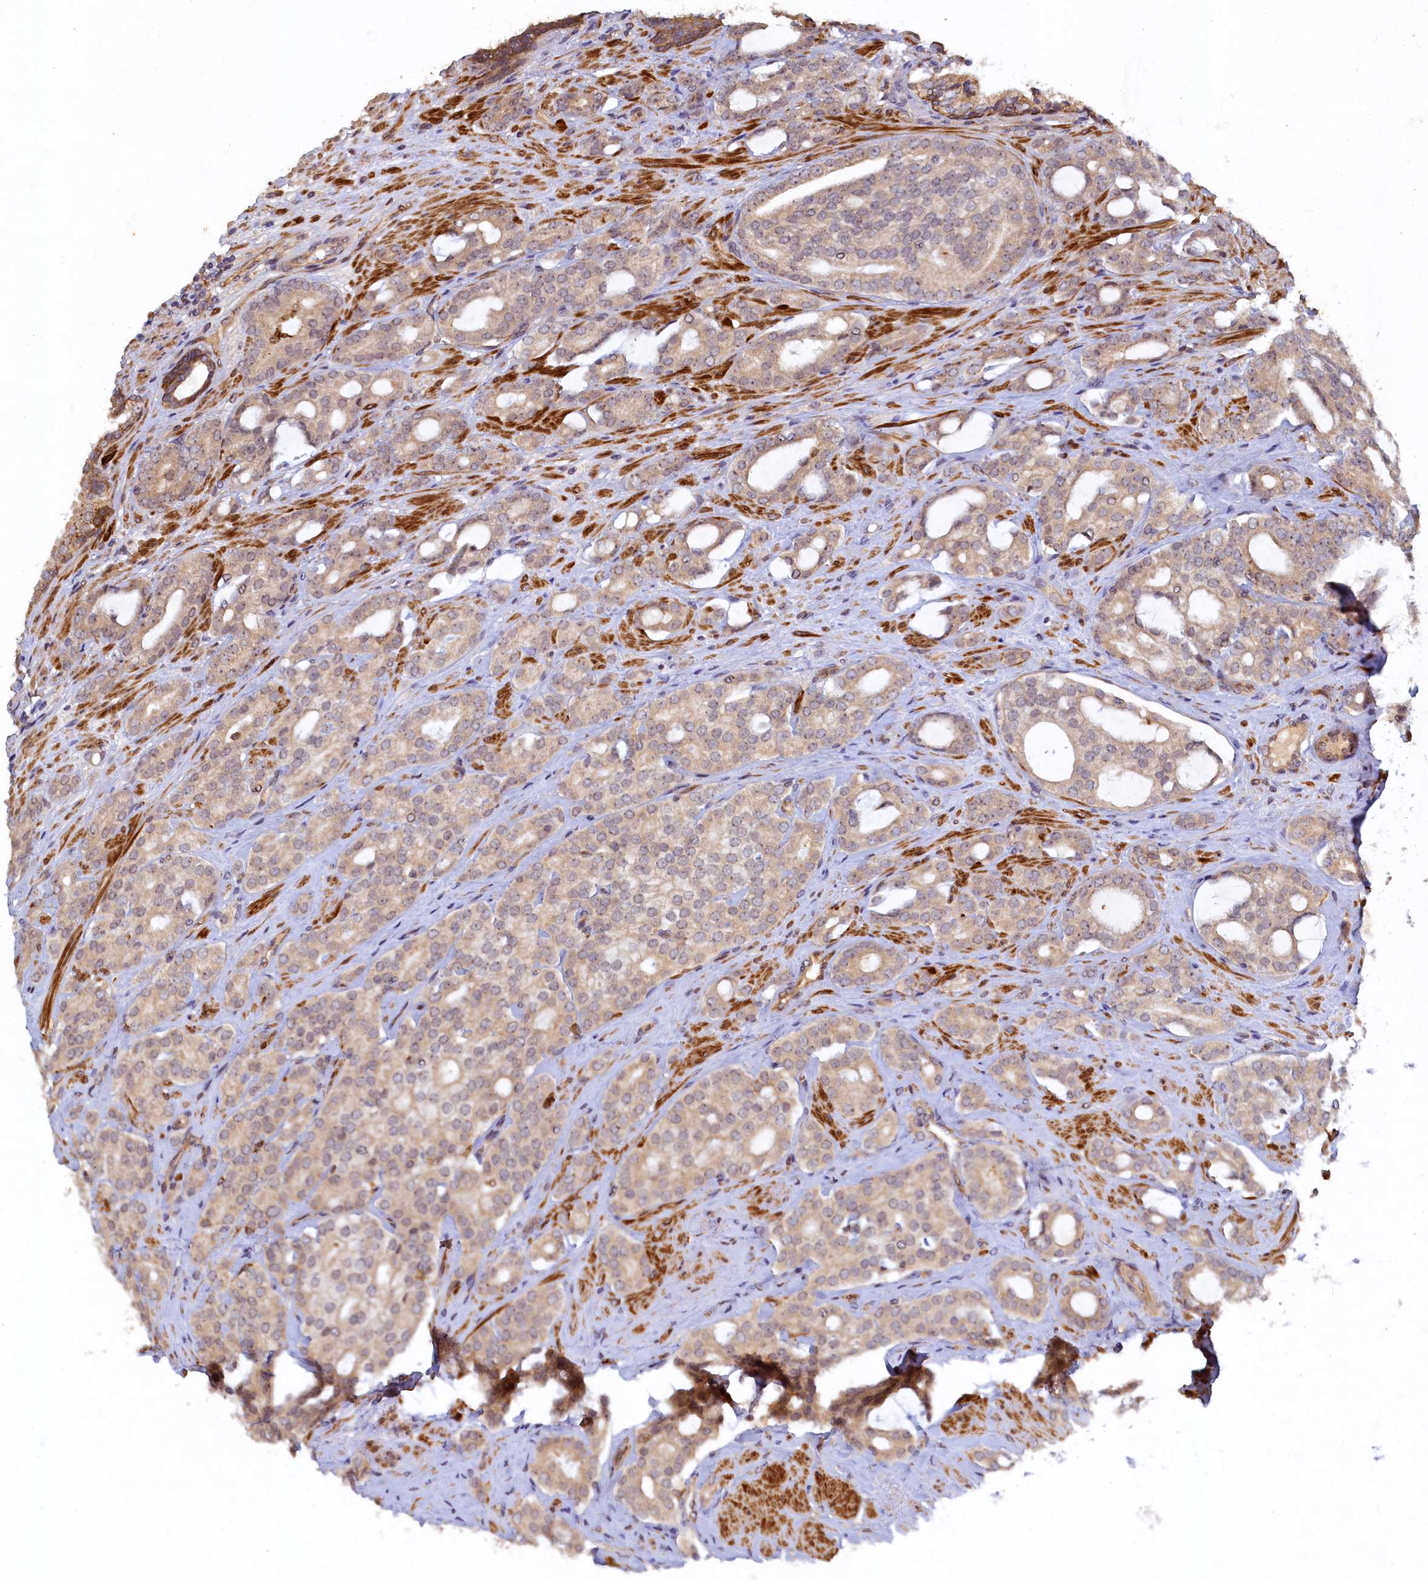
{"staining": {"intensity": "weak", "quantity": ">75%", "location": "cytoplasmic/membranous"}, "tissue": "prostate cancer", "cell_type": "Tumor cells", "image_type": "cancer", "snomed": [{"axis": "morphology", "description": "Adenocarcinoma, High grade"}, {"axis": "topography", "description": "Prostate"}], "caption": "High-magnification brightfield microscopy of prostate cancer (adenocarcinoma (high-grade)) stained with DAB (brown) and counterstained with hematoxylin (blue). tumor cells exhibit weak cytoplasmic/membranous staining is seen in approximately>75% of cells.", "gene": "CEP20", "patient": {"sex": "male", "age": 63}}